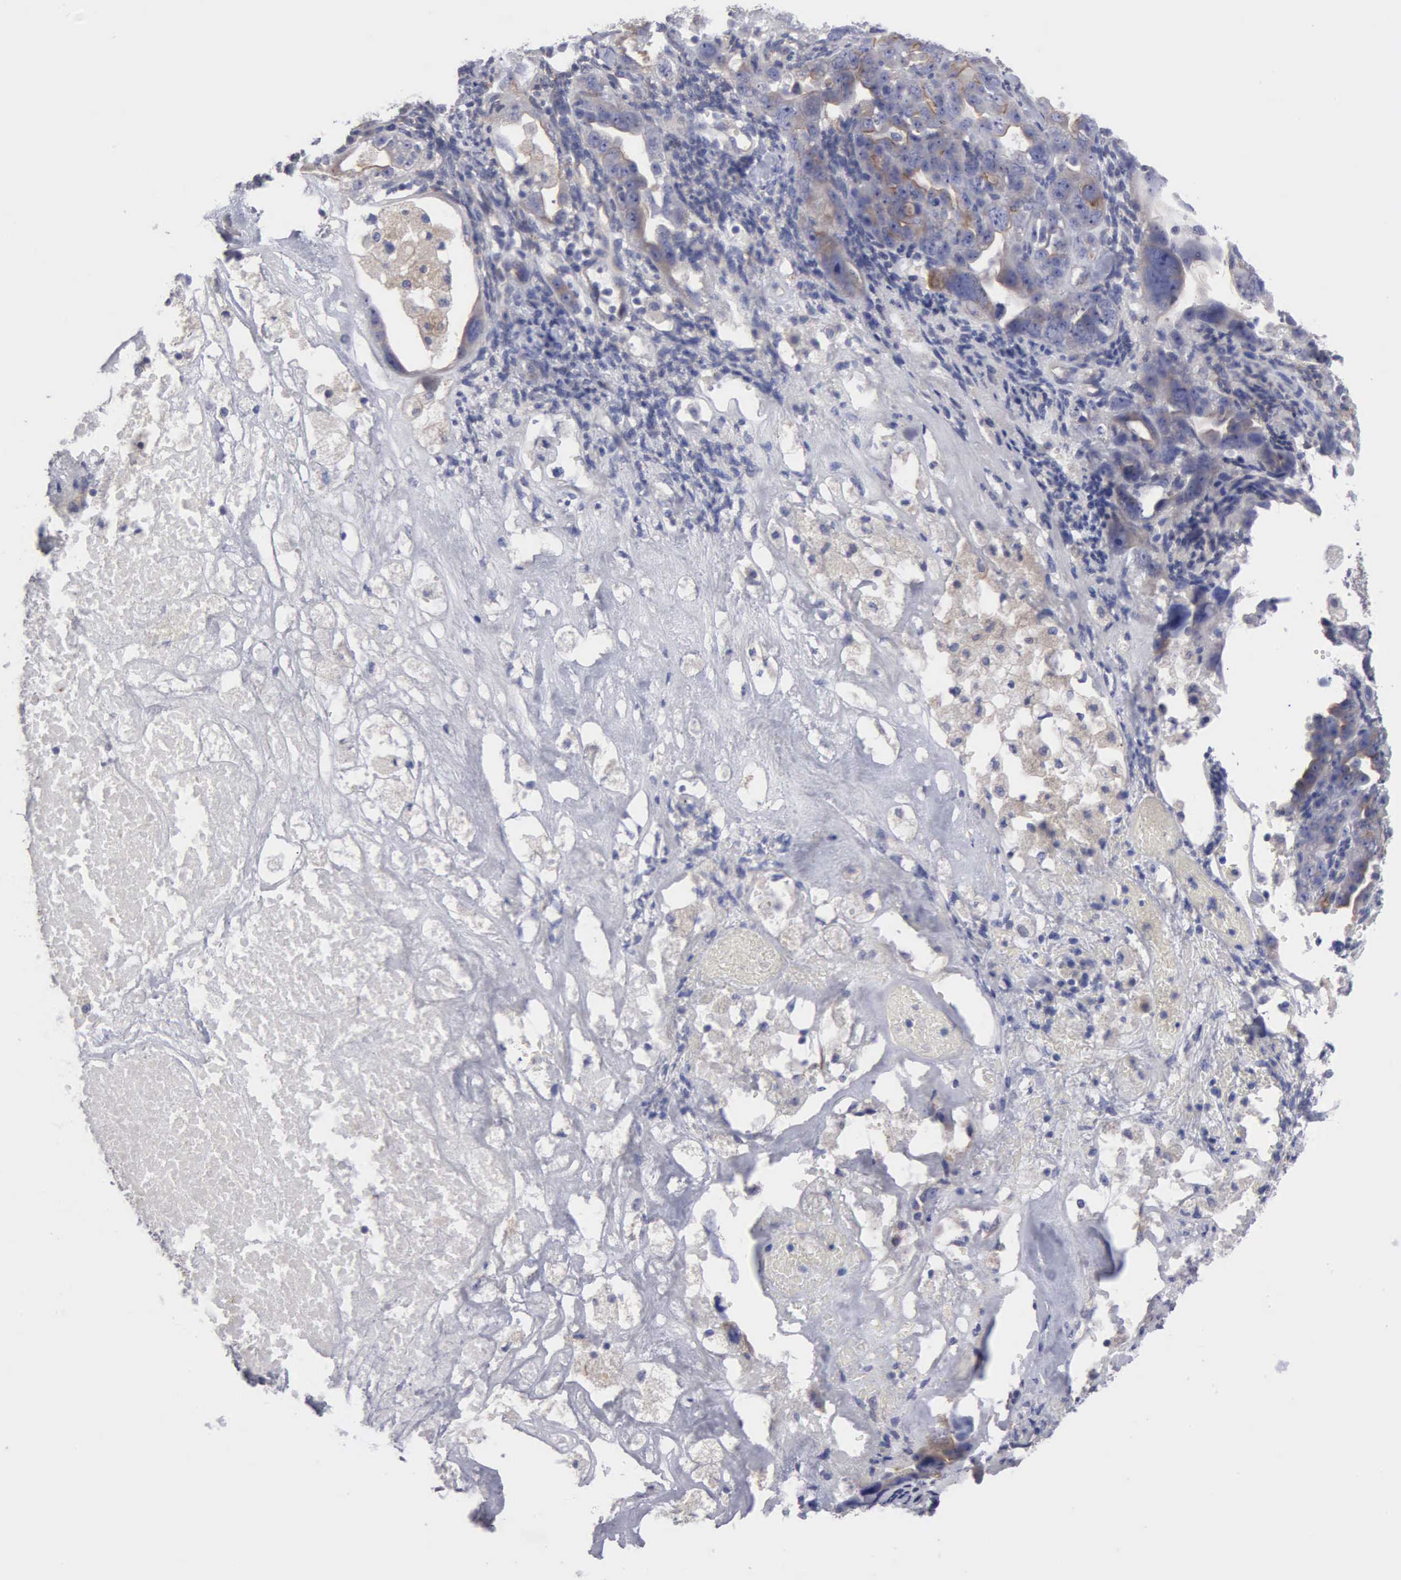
{"staining": {"intensity": "moderate", "quantity": ">75%", "location": "cytoplasmic/membranous"}, "tissue": "ovarian cancer", "cell_type": "Tumor cells", "image_type": "cancer", "snomed": [{"axis": "morphology", "description": "Cystadenocarcinoma, serous, NOS"}, {"axis": "topography", "description": "Ovary"}], "caption": "Ovarian cancer (serous cystadenocarcinoma) stained with DAB immunohistochemistry exhibits medium levels of moderate cytoplasmic/membranous staining in approximately >75% of tumor cells. (Brightfield microscopy of DAB IHC at high magnification).", "gene": "RDX", "patient": {"sex": "female", "age": 66}}